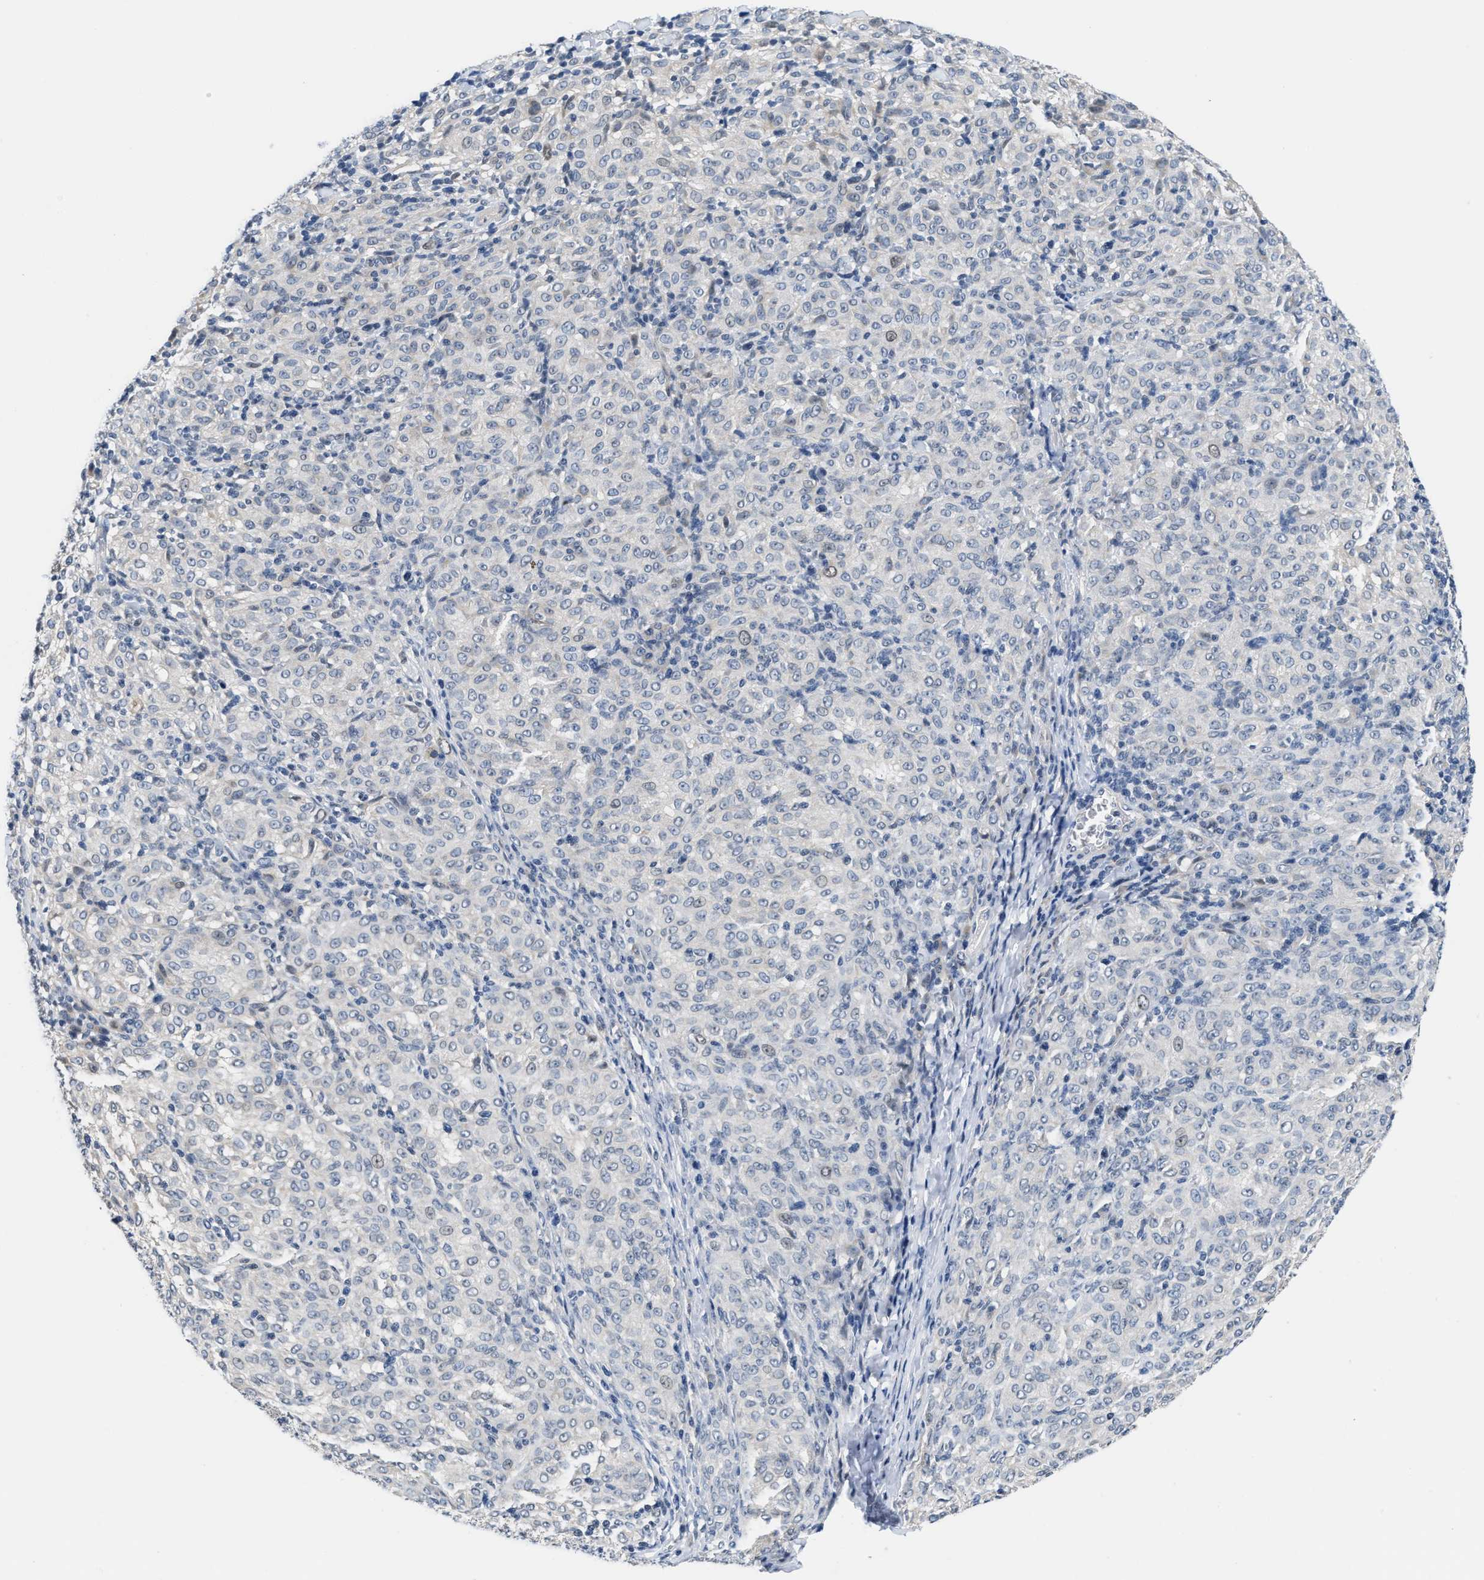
{"staining": {"intensity": "negative", "quantity": "none", "location": "none"}, "tissue": "melanoma", "cell_type": "Tumor cells", "image_type": "cancer", "snomed": [{"axis": "morphology", "description": "Malignant melanoma, NOS"}, {"axis": "topography", "description": "Skin"}], "caption": "IHC of human melanoma shows no positivity in tumor cells.", "gene": "CLGN", "patient": {"sex": "female", "age": 72}}